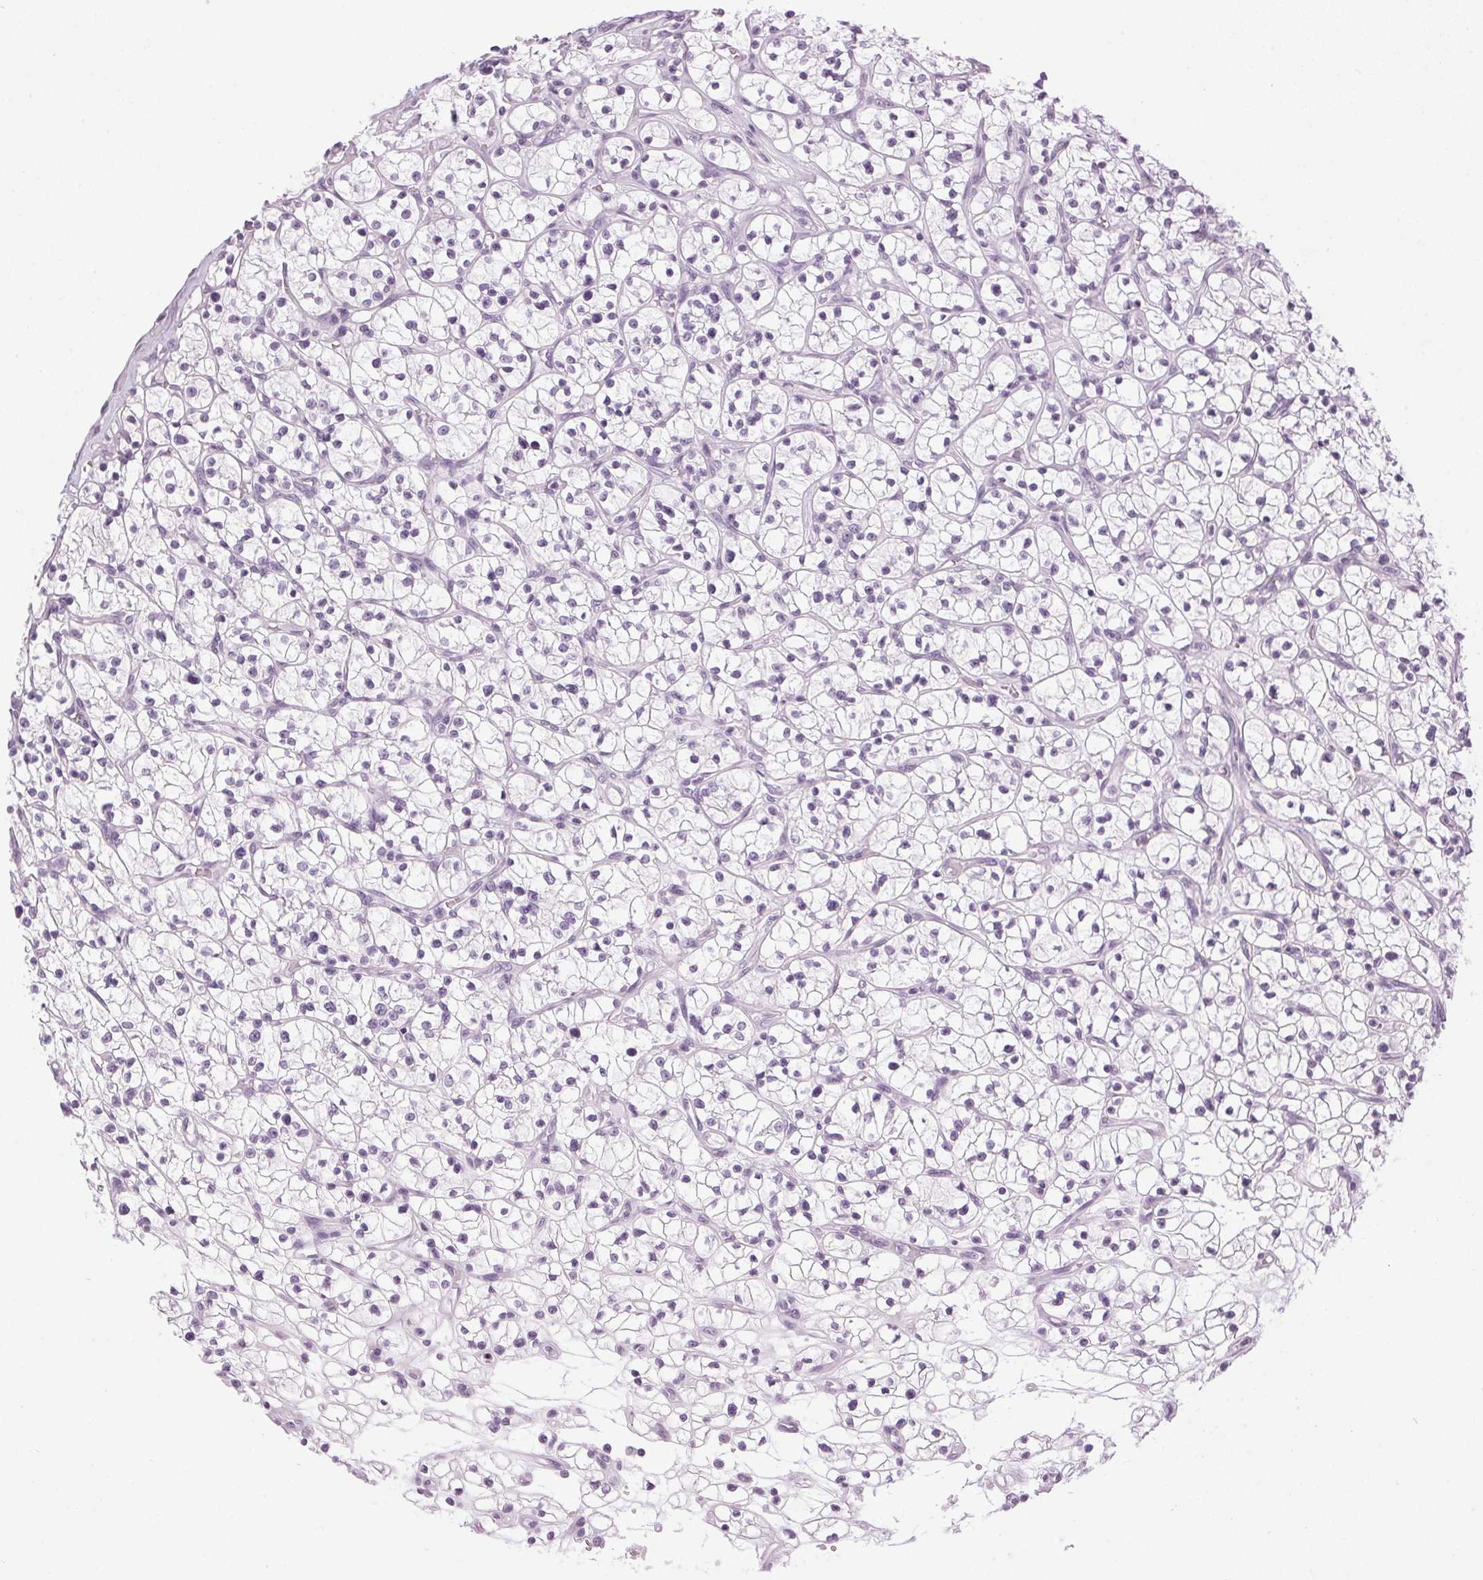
{"staining": {"intensity": "negative", "quantity": "none", "location": "none"}, "tissue": "renal cancer", "cell_type": "Tumor cells", "image_type": "cancer", "snomed": [{"axis": "morphology", "description": "Adenocarcinoma, NOS"}, {"axis": "topography", "description": "Kidney"}], "caption": "Photomicrograph shows no protein expression in tumor cells of renal cancer (adenocarcinoma) tissue.", "gene": "SP7", "patient": {"sex": "female", "age": 64}}